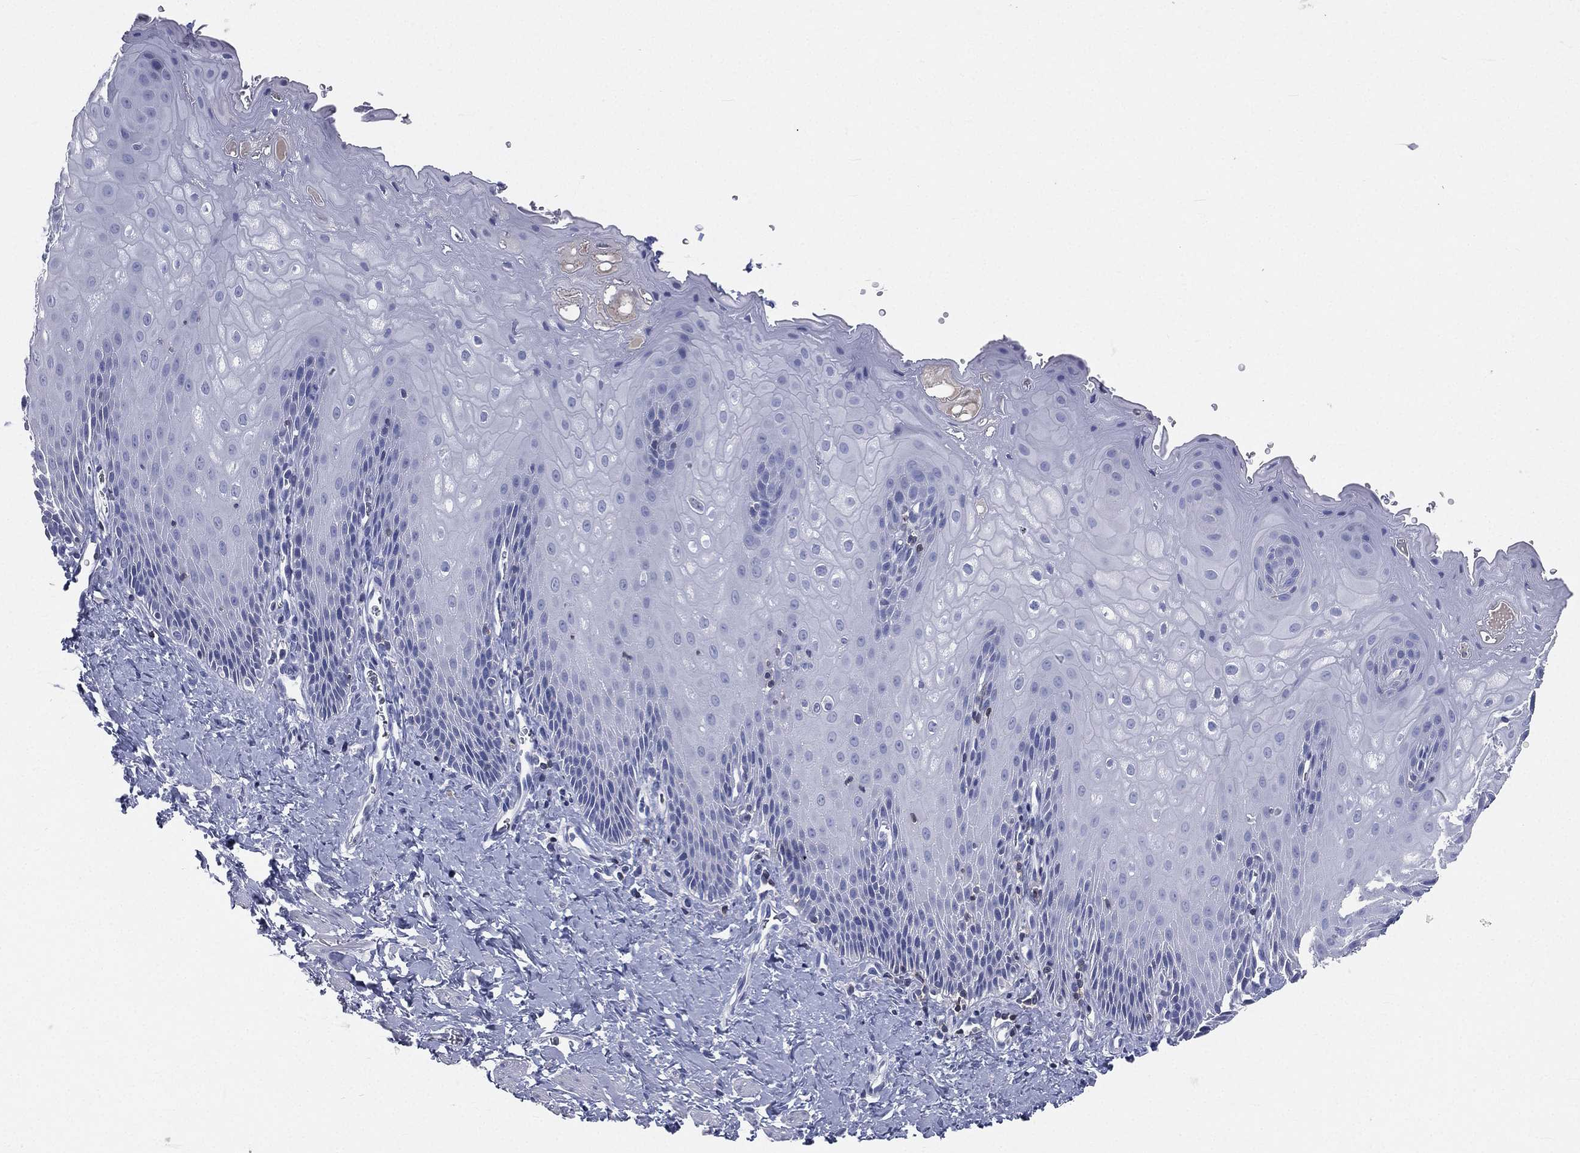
{"staining": {"intensity": "negative", "quantity": "none", "location": "none"}, "tissue": "esophagus", "cell_type": "Squamous epithelial cells", "image_type": "normal", "snomed": [{"axis": "morphology", "description": "Normal tissue, NOS"}, {"axis": "topography", "description": "Esophagus"}], "caption": "The micrograph shows no staining of squamous epithelial cells in normal esophagus. (DAB (3,3'-diaminobenzidine) immunohistochemistry (IHC) with hematoxylin counter stain).", "gene": "CD3D", "patient": {"sex": "male", "age": 64}}